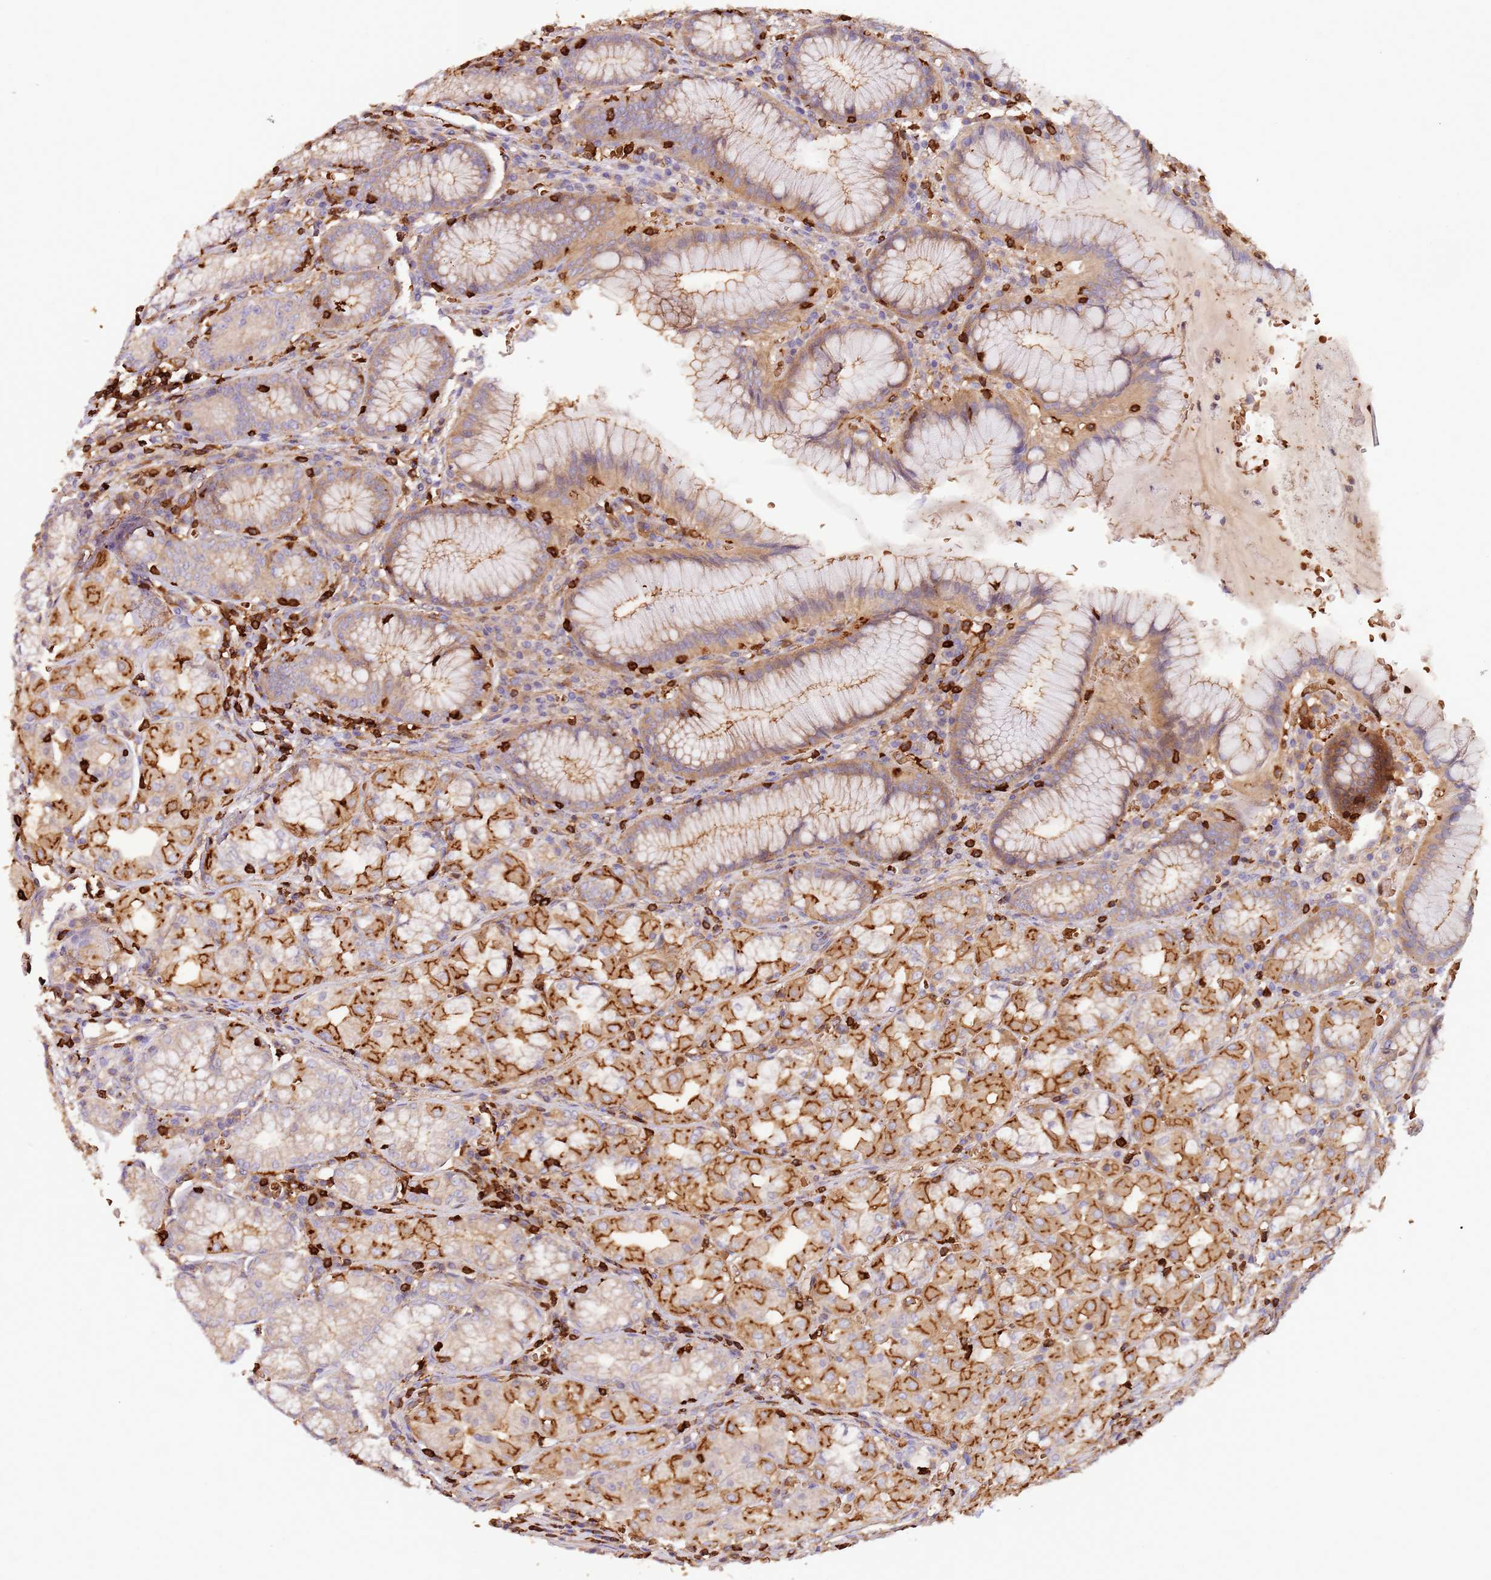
{"staining": {"intensity": "strong", "quantity": "25%-75%", "location": "cytoplasmic/membranous"}, "tissue": "stomach", "cell_type": "Glandular cells", "image_type": "normal", "snomed": [{"axis": "morphology", "description": "Normal tissue, NOS"}, {"axis": "topography", "description": "Stomach"}], "caption": "An immunohistochemistry histopathology image of unremarkable tissue is shown. Protein staining in brown highlights strong cytoplasmic/membranous positivity in stomach within glandular cells.", "gene": "OR6P1", "patient": {"sex": "male", "age": 55}}